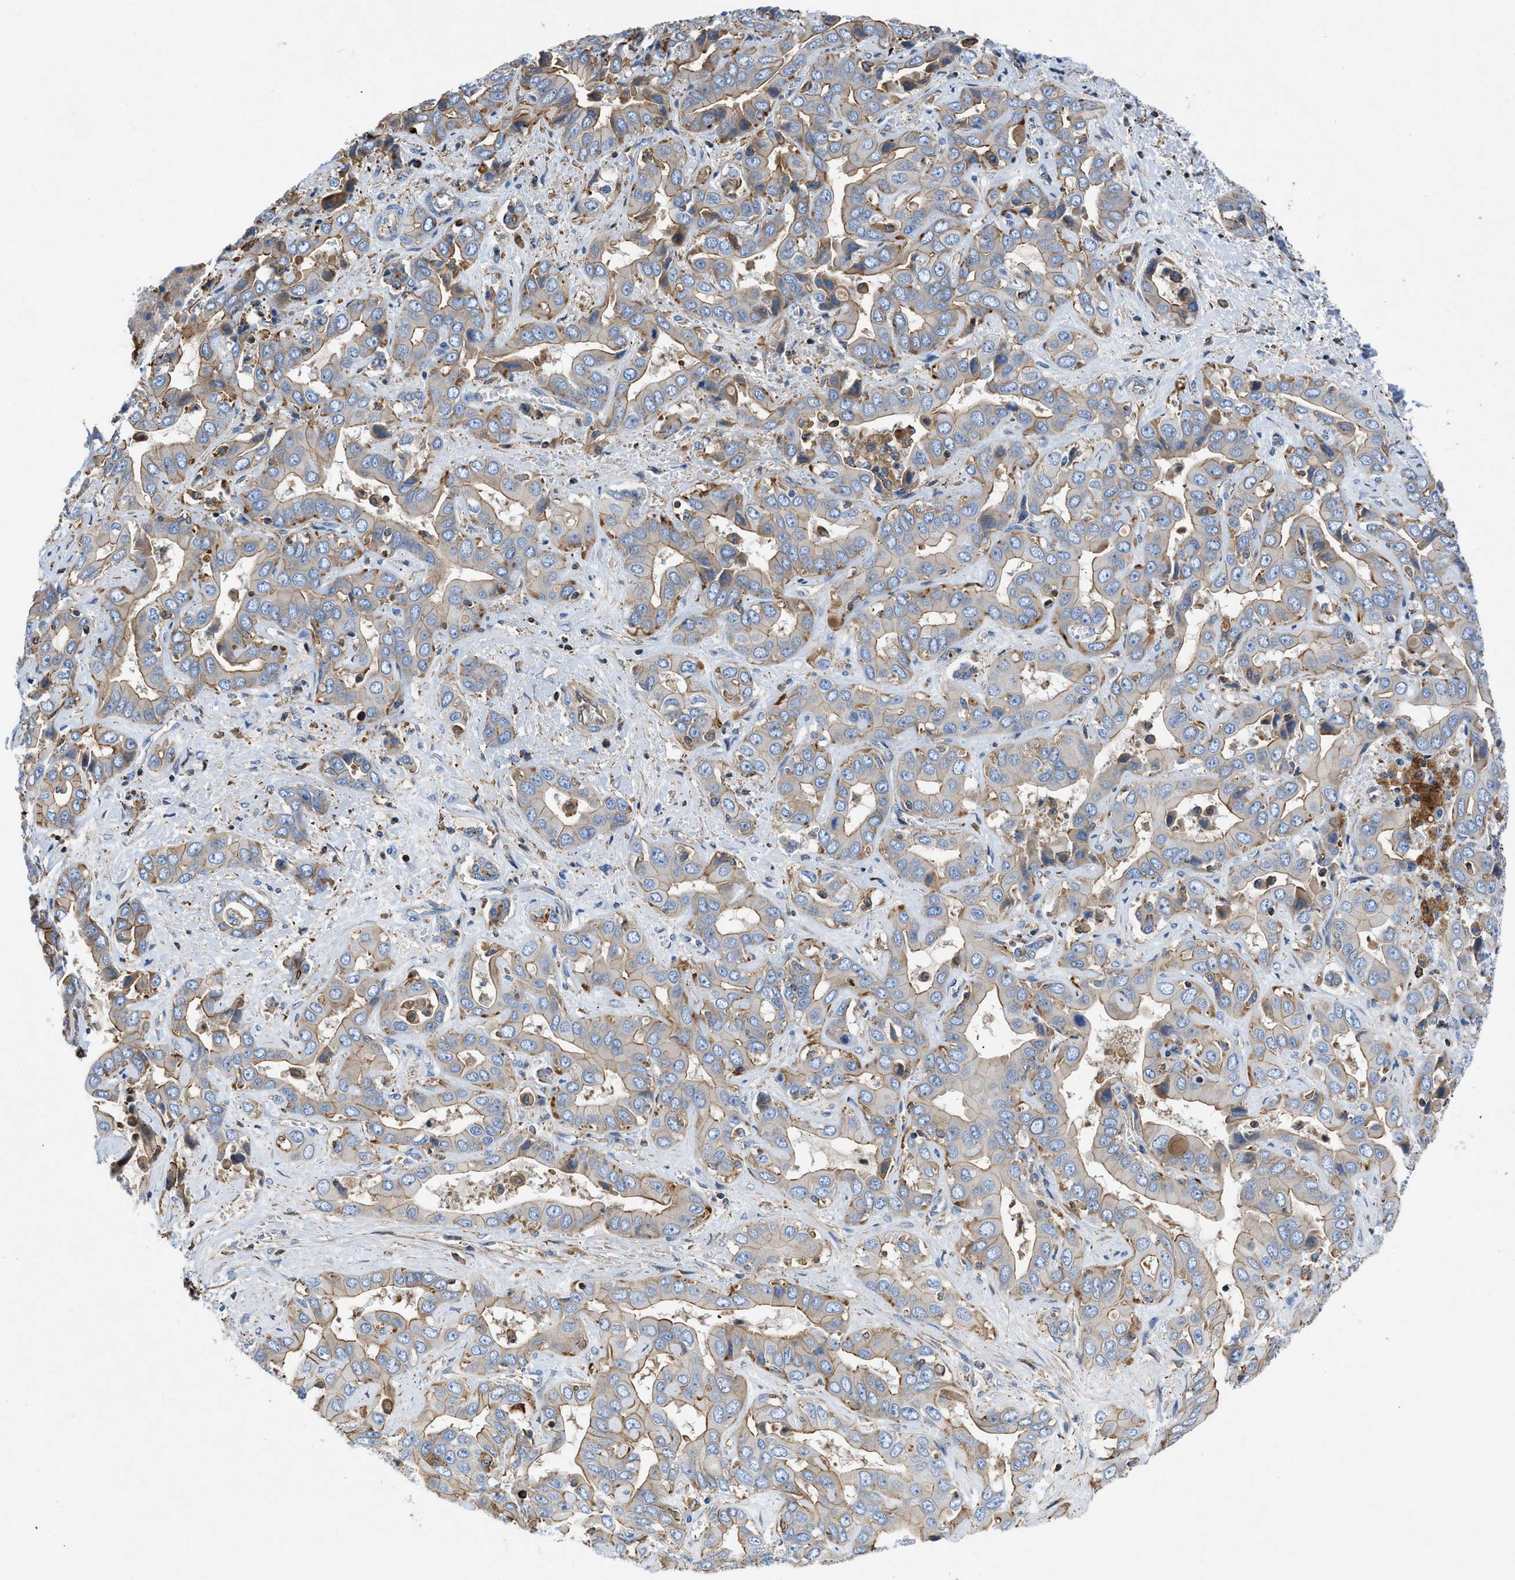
{"staining": {"intensity": "moderate", "quantity": "25%-75%", "location": "cytoplasmic/membranous"}, "tissue": "liver cancer", "cell_type": "Tumor cells", "image_type": "cancer", "snomed": [{"axis": "morphology", "description": "Cholangiocarcinoma"}, {"axis": "topography", "description": "Liver"}], "caption": "Protein positivity by immunohistochemistry (IHC) exhibits moderate cytoplasmic/membranous staining in about 25%-75% of tumor cells in liver cancer.", "gene": "ATP6V0D1", "patient": {"sex": "female", "age": 52}}